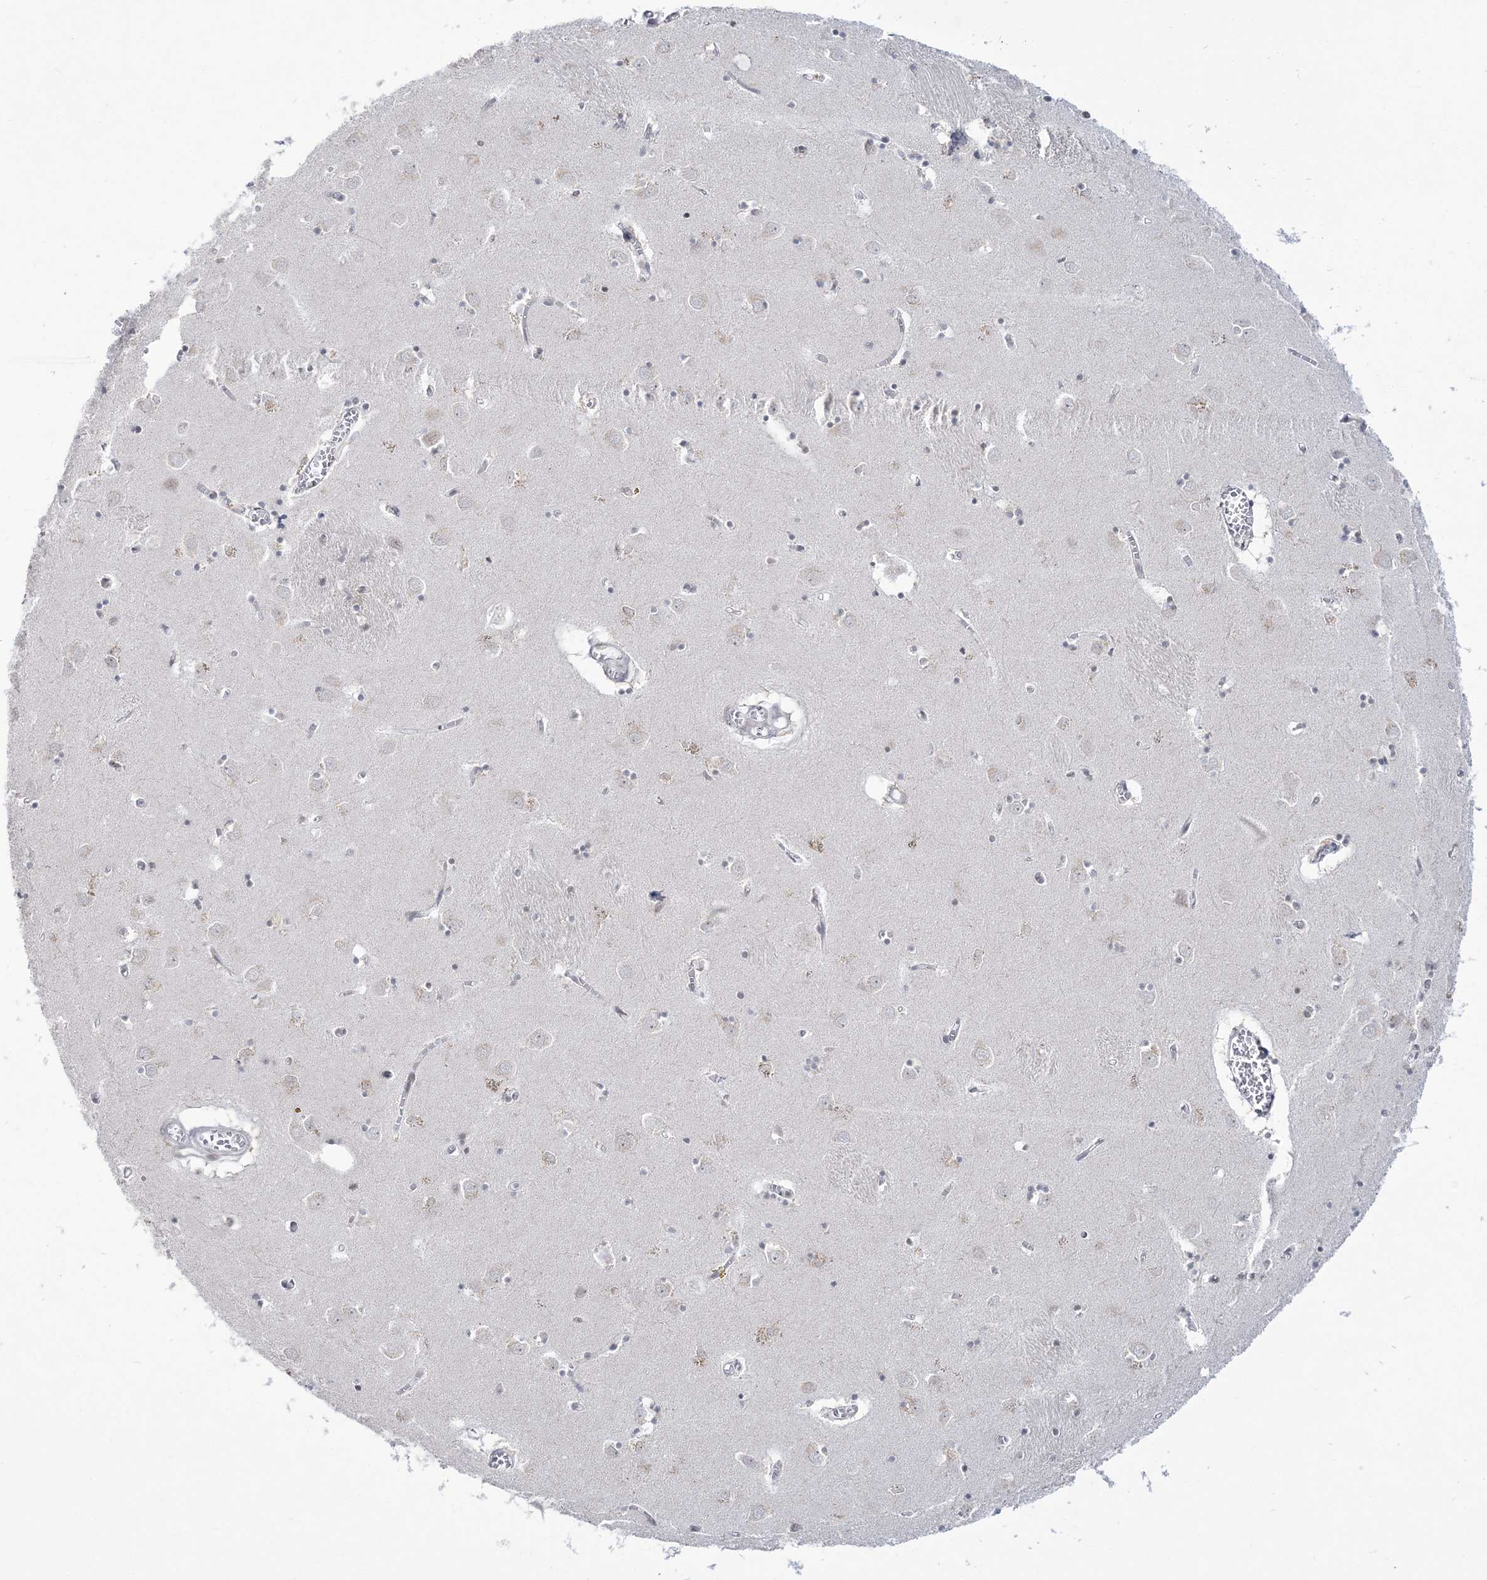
{"staining": {"intensity": "negative", "quantity": "none", "location": "none"}, "tissue": "caudate", "cell_type": "Glial cells", "image_type": "normal", "snomed": [{"axis": "morphology", "description": "Normal tissue, NOS"}, {"axis": "topography", "description": "Lateral ventricle wall"}], "caption": "High magnification brightfield microscopy of normal caudate stained with DAB (3,3'-diaminobenzidine) (brown) and counterstained with hematoxylin (blue): glial cells show no significant expression. (Immunohistochemistry (ihc), brightfield microscopy, high magnification).", "gene": "DDX21", "patient": {"sex": "male", "age": 70}}